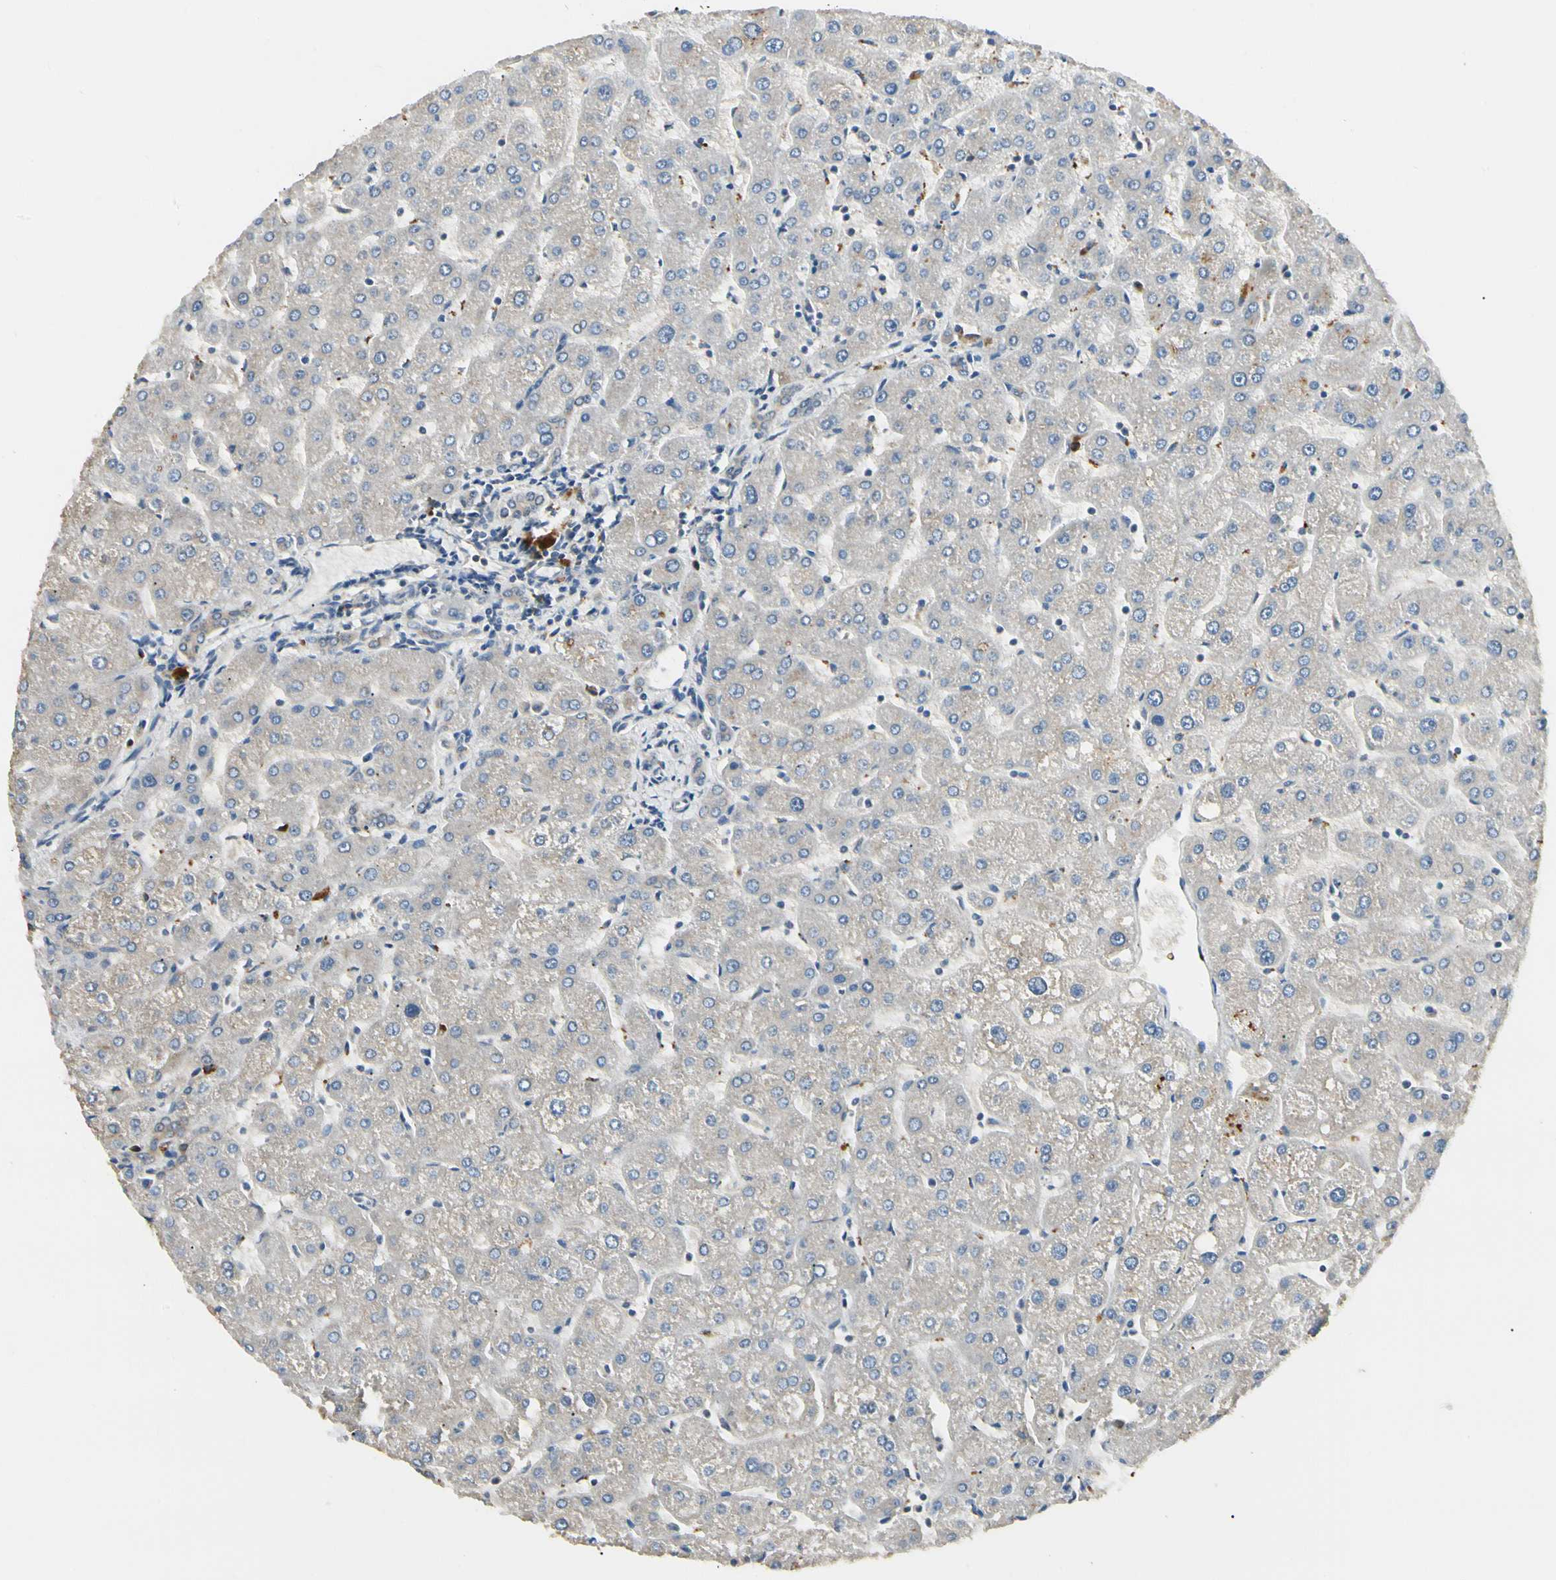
{"staining": {"intensity": "weak", "quantity": ">75%", "location": "none"}, "tissue": "liver", "cell_type": "Cholangiocytes", "image_type": "normal", "snomed": [{"axis": "morphology", "description": "Normal tissue, NOS"}, {"axis": "topography", "description": "Liver"}], "caption": "High-magnification brightfield microscopy of unremarkable liver stained with DAB (brown) and counterstained with hematoxylin (blue). cholangiocytes exhibit weak None positivity is identified in about>75% of cells.", "gene": "NME1", "patient": {"sex": "male", "age": 67}}